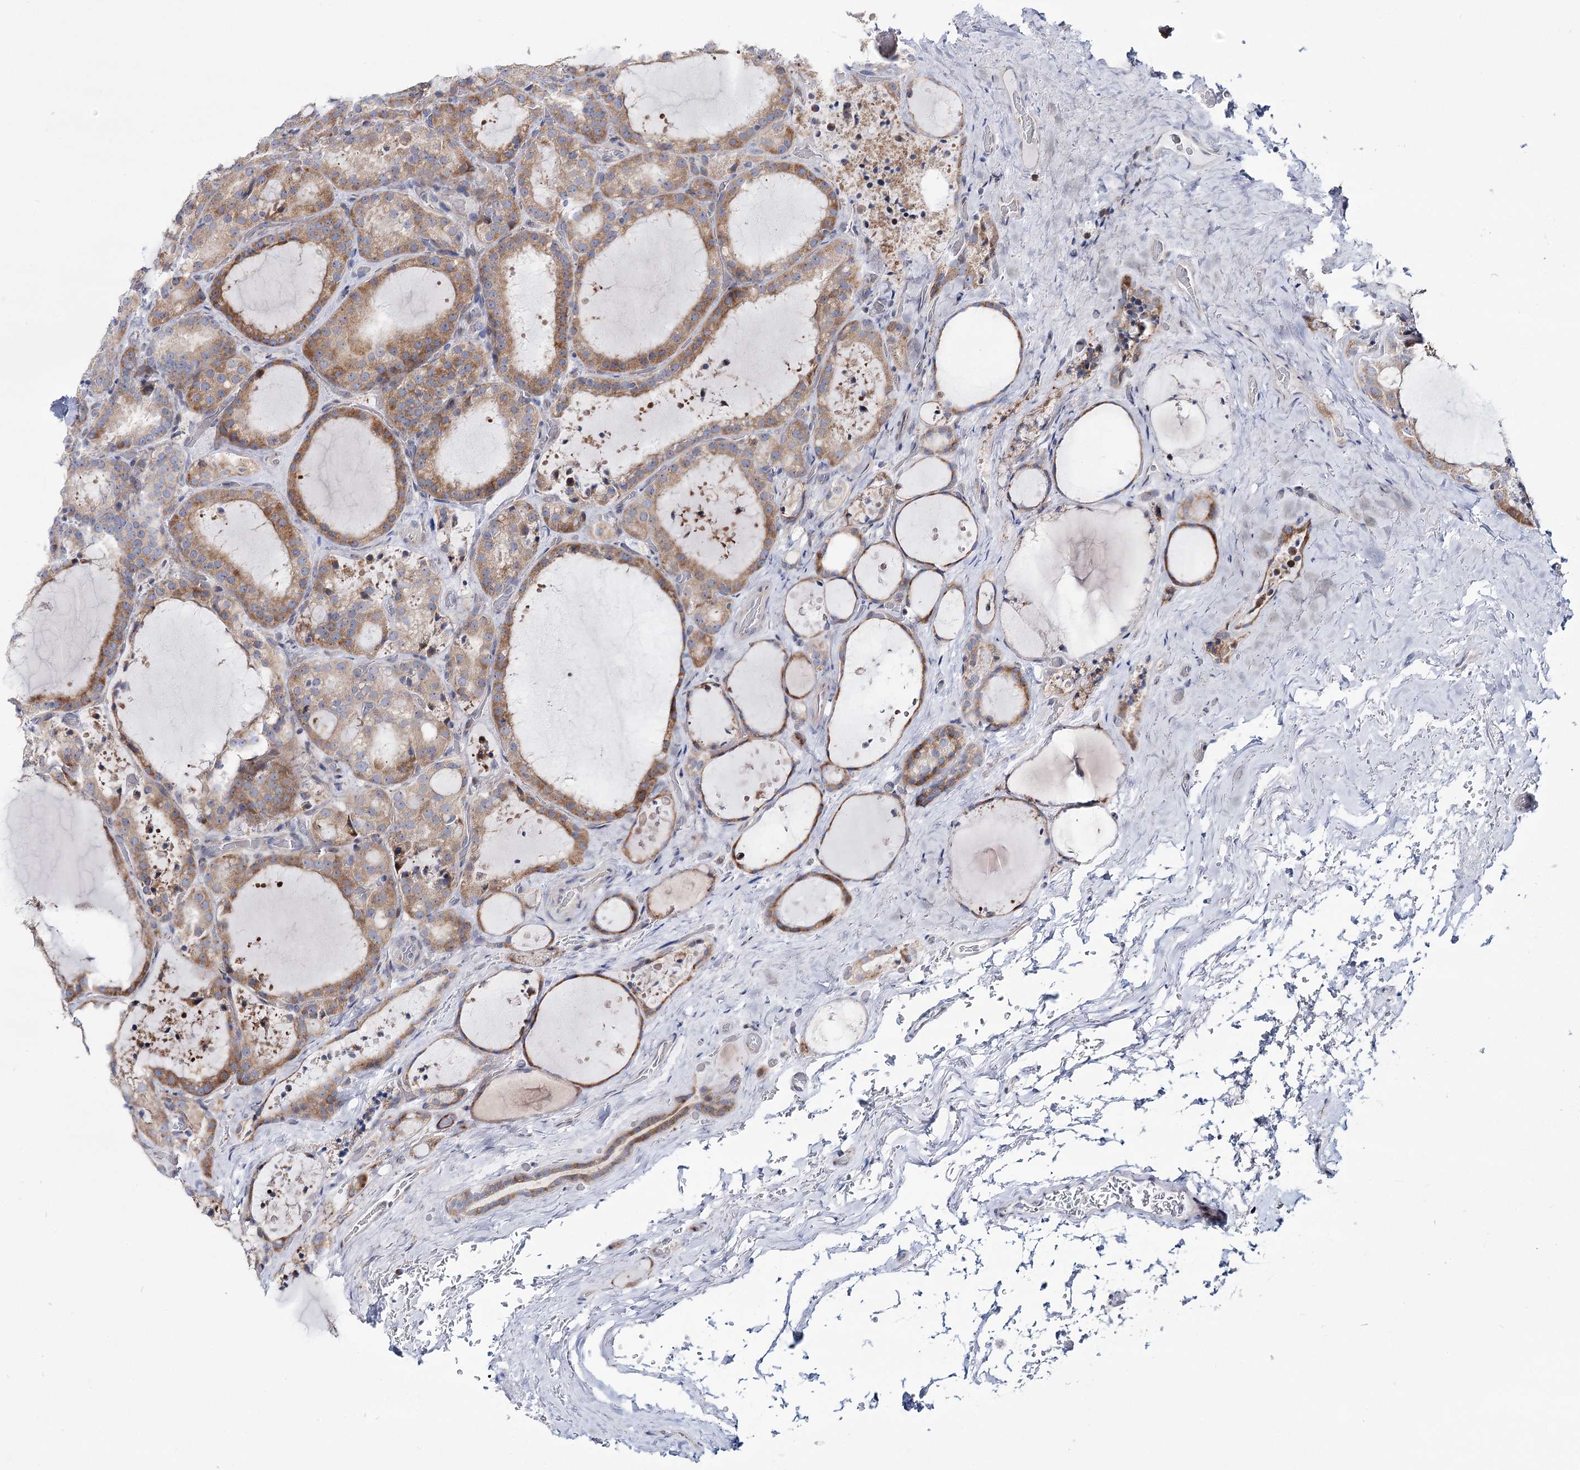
{"staining": {"intensity": "moderate", "quantity": ">75%", "location": "cytoplasmic/membranous"}, "tissue": "thyroid cancer", "cell_type": "Tumor cells", "image_type": "cancer", "snomed": [{"axis": "morphology", "description": "Papillary adenocarcinoma, NOS"}, {"axis": "topography", "description": "Thyroid gland"}], "caption": "Immunohistochemical staining of human papillary adenocarcinoma (thyroid) shows moderate cytoplasmic/membranous protein positivity in approximately >75% of tumor cells.", "gene": "CPLANE1", "patient": {"sex": "male", "age": 77}}